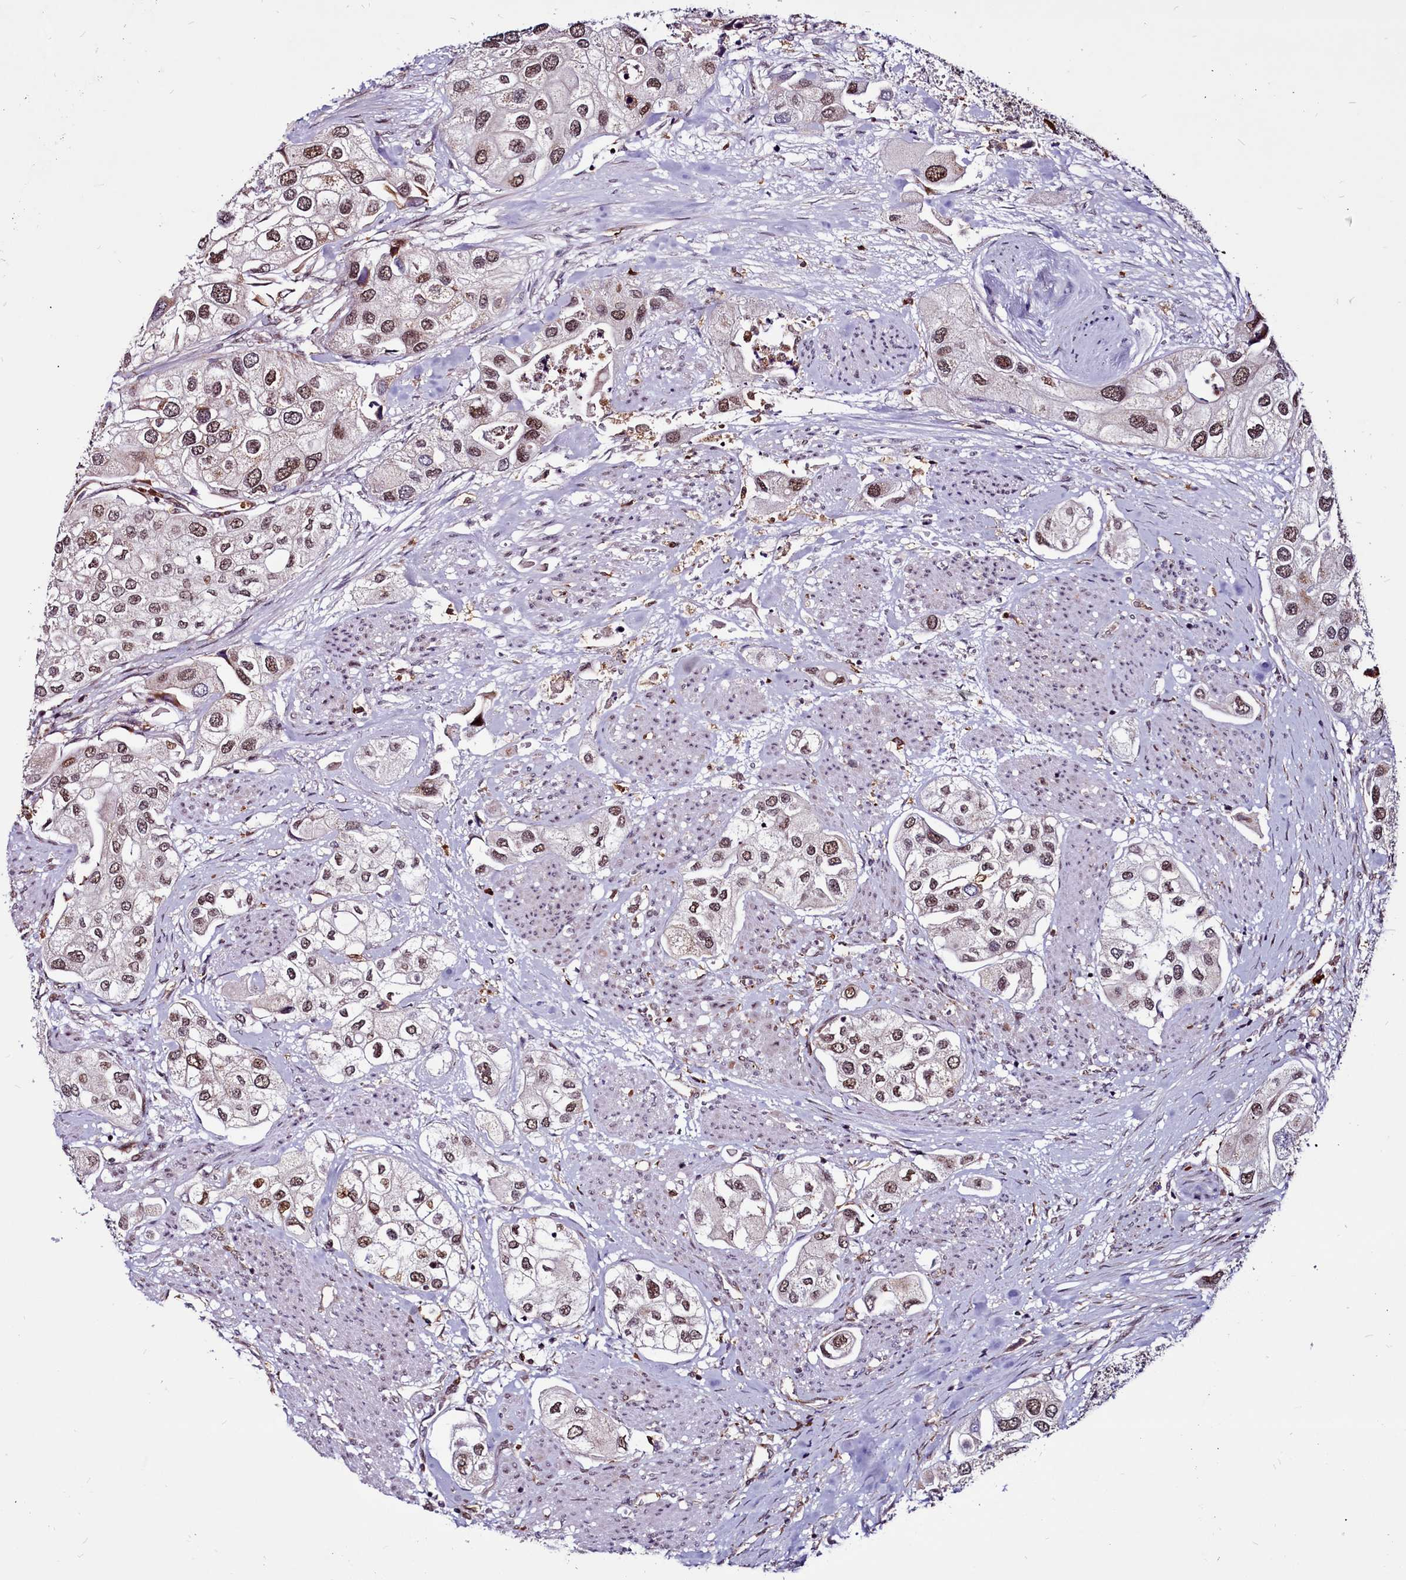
{"staining": {"intensity": "moderate", "quantity": ">75%", "location": "nuclear"}, "tissue": "urothelial cancer", "cell_type": "Tumor cells", "image_type": "cancer", "snomed": [{"axis": "morphology", "description": "Urothelial carcinoma, High grade"}, {"axis": "topography", "description": "Urinary bladder"}], "caption": "Brown immunohistochemical staining in human high-grade urothelial carcinoma shows moderate nuclear staining in about >75% of tumor cells.", "gene": "CLK3", "patient": {"sex": "male", "age": 64}}